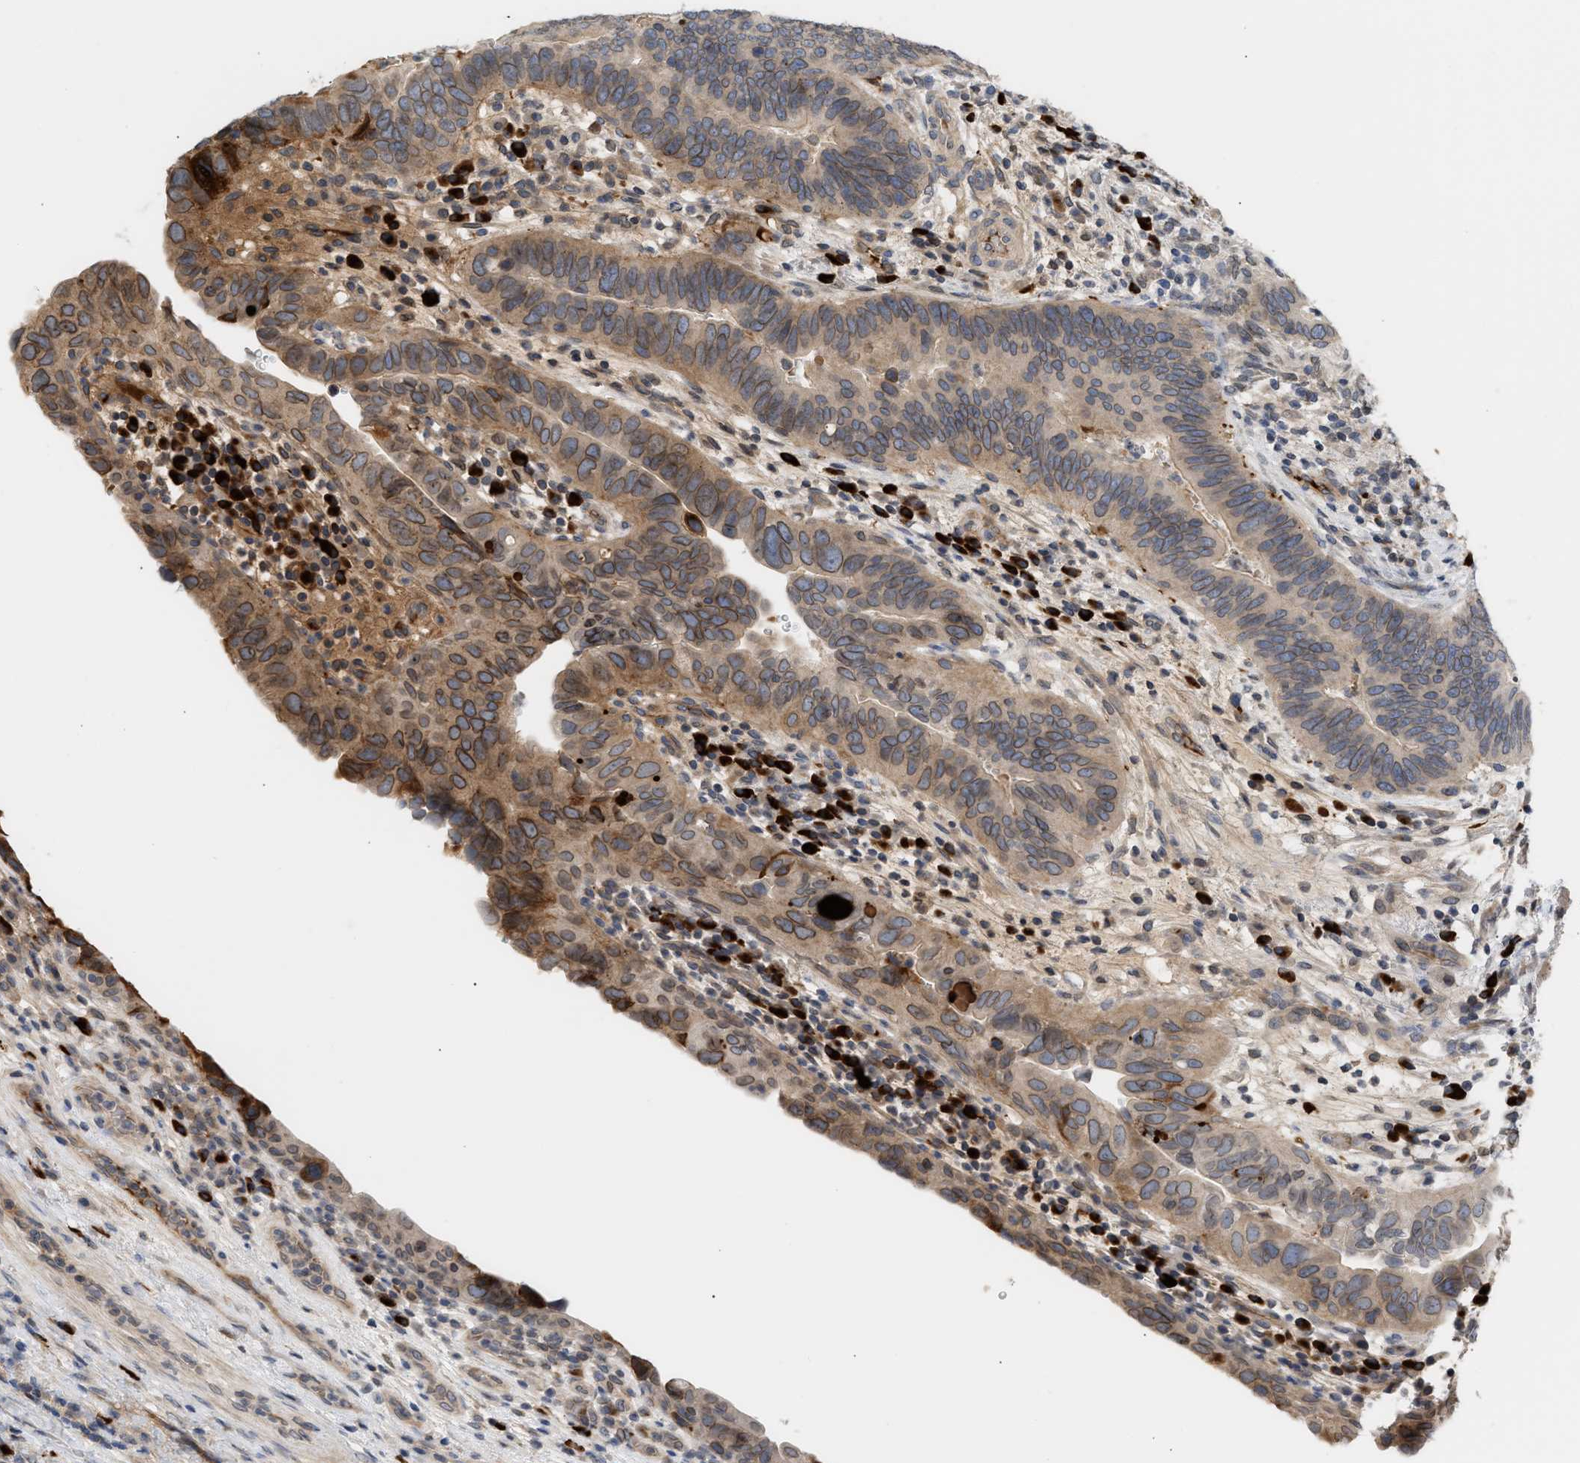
{"staining": {"intensity": "moderate", "quantity": ">75%", "location": "cytoplasmic/membranous,nuclear"}, "tissue": "urothelial cancer", "cell_type": "Tumor cells", "image_type": "cancer", "snomed": [{"axis": "morphology", "description": "Urothelial carcinoma, High grade"}, {"axis": "topography", "description": "Urinary bladder"}], "caption": "Moderate cytoplasmic/membranous and nuclear expression for a protein is identified in approximately >75% of tumor cells of urothelial cancer using immunohistochemistry (IHC).", "gene": "NUP62", "patient": {"sex": "female", "age": 82}}